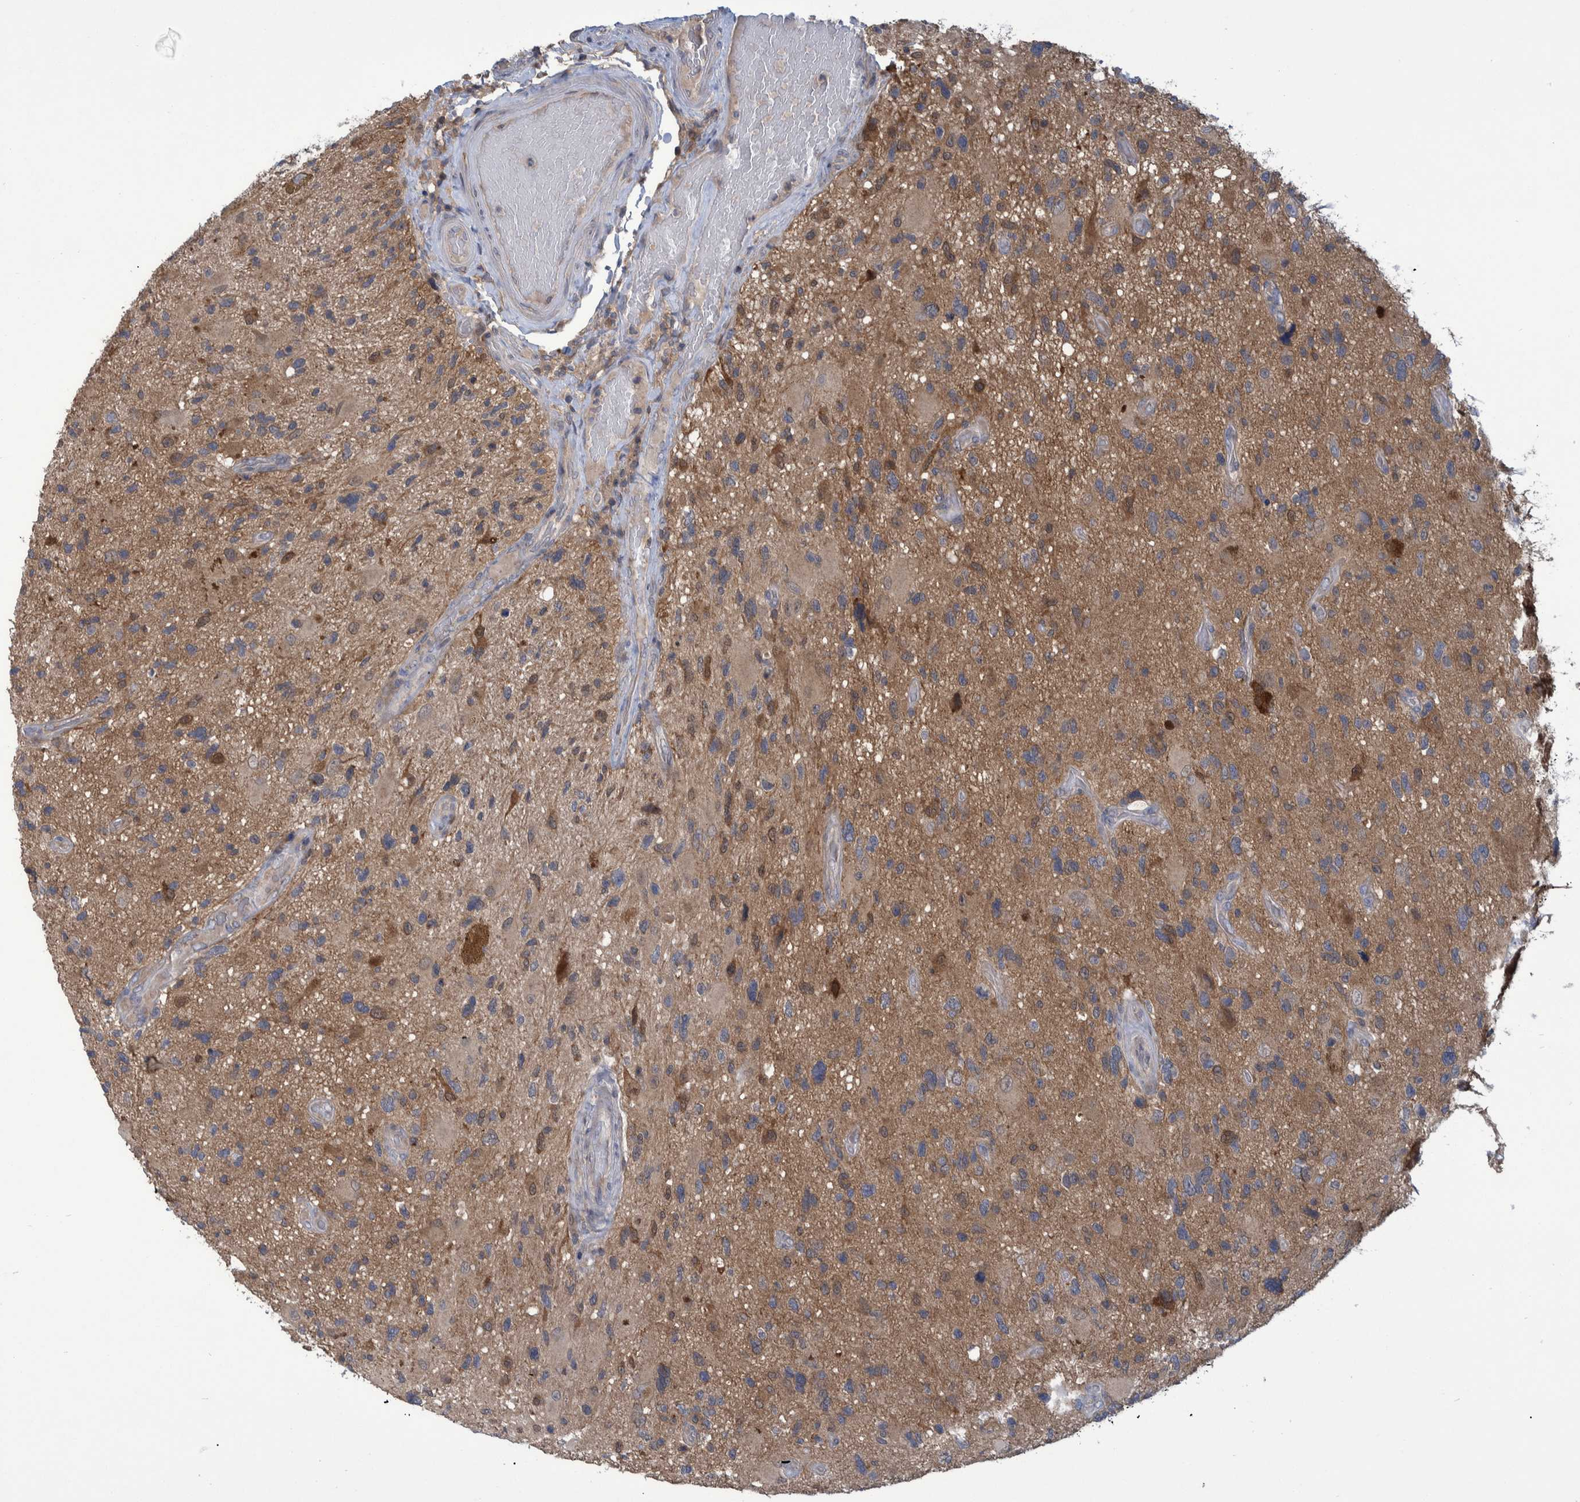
{"staining": {"intensity": "moderate", "quantity": "25%-75%", "location": "cytoplasmic/membranous"}, "tissue": "glioma", "cell_type": "Tumor cells", "image_type": "cancer", "snomed": [{"axis": "morphology", "description": "Glioma, malignant, High grade"}, {"axis": "topography", "description": "Brain"}], "caption": "Immunohistochemical staining of malignant high-grade glioma demonstrates medium levels of moderate cytoplasmic/membranous protein positivity in approximately 25%-75% of tumor cells.", "gene": "PCYT2", "patient": {"sex": "male", "age": 33}}